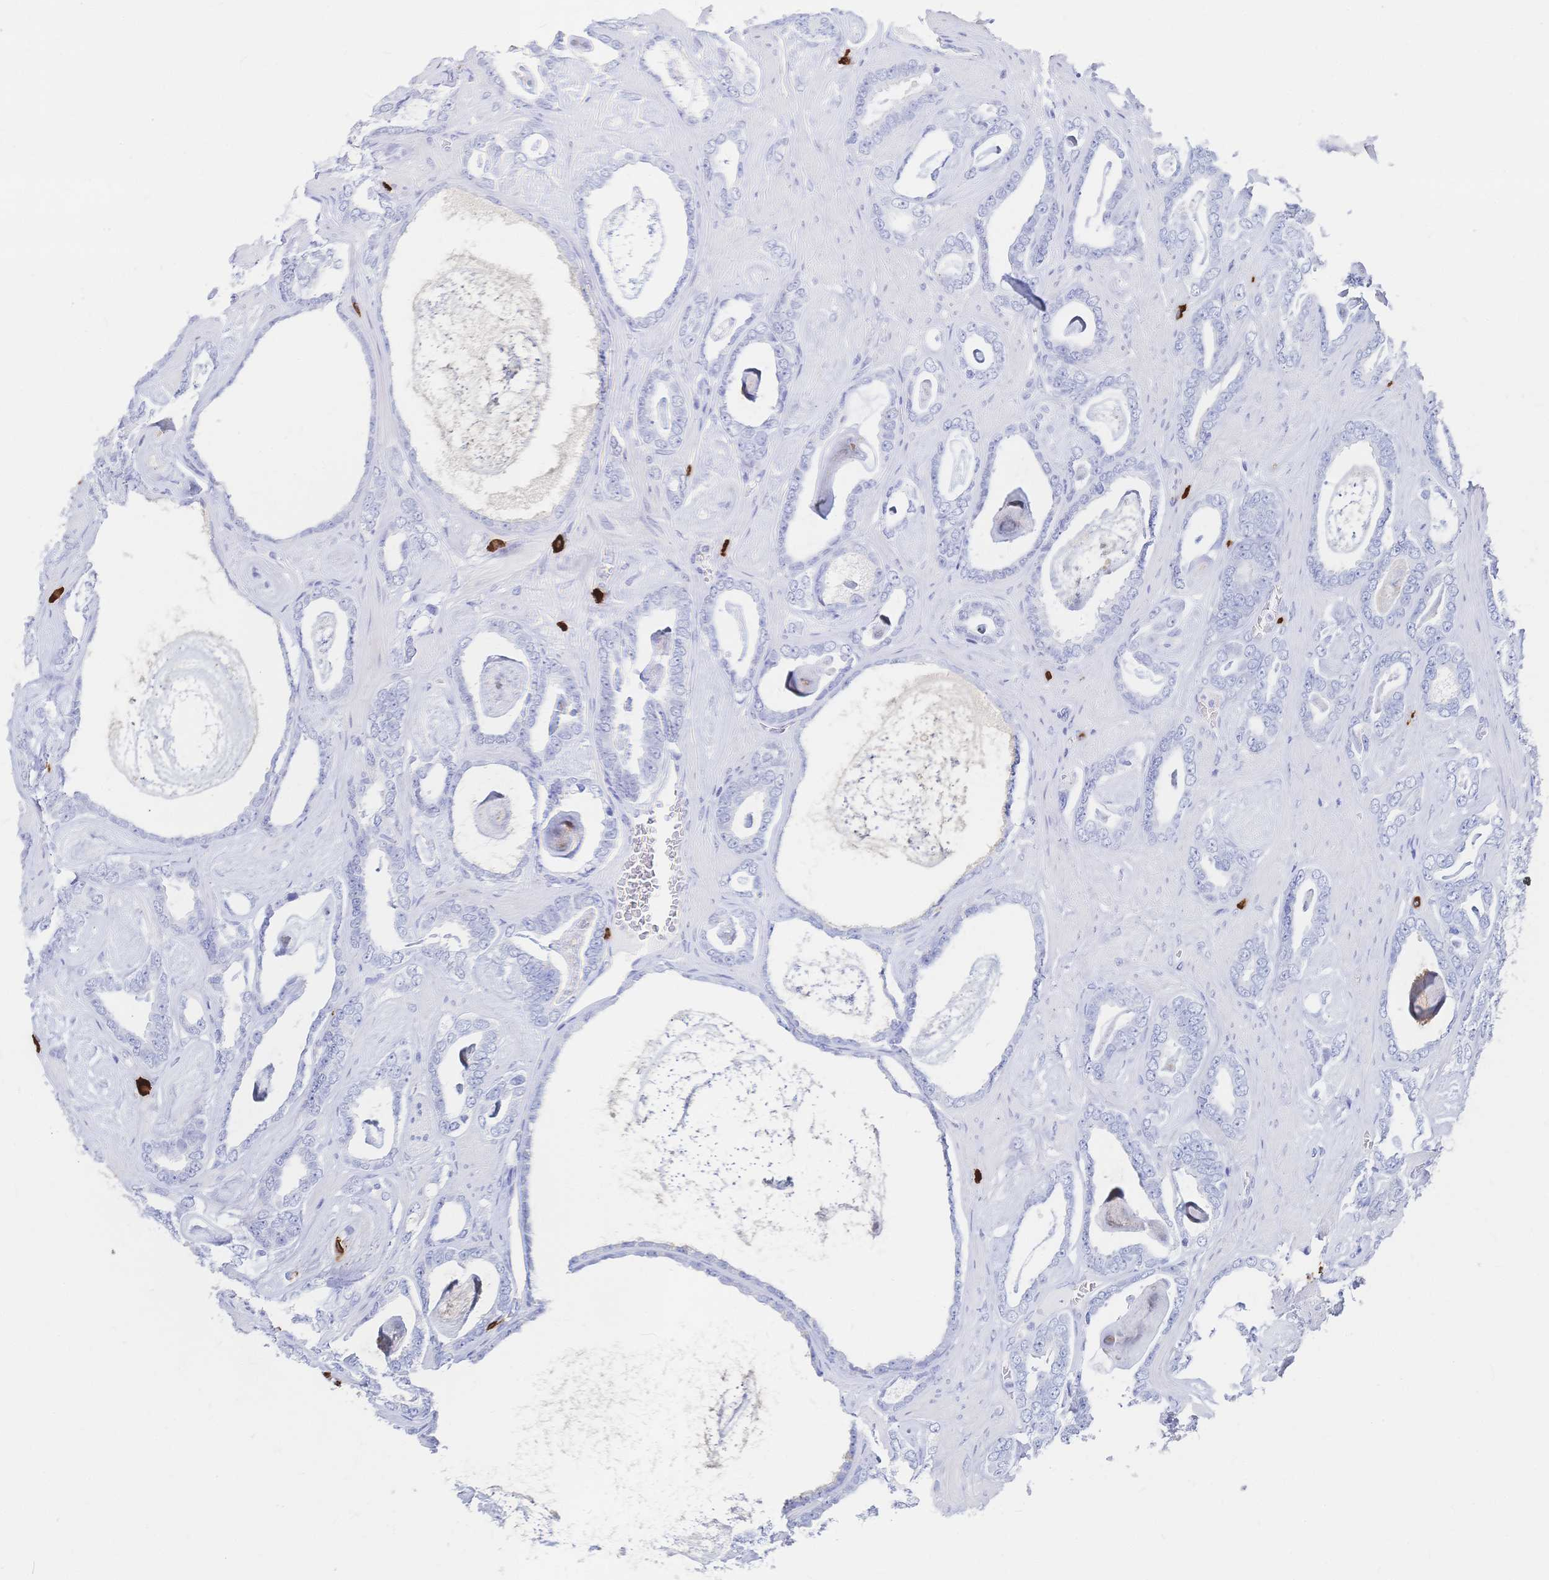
{"staining": {"intensity": "negative", "quantity": "none", "location": "none"}, "tissue": "prostate cancer", "cell_type": "Tumor cells", "image_type": "cancer", "snomed": [{"axis": "morphology", "description": "Adenocarcinoma, High grade"}, {"axis": "topography", "description": "Prostate"}], "caption": "Immunohistochemical staining of human prostate cancer displays no significant expression in tumor cells.", "gene": "IL2RB", "patient": {"sex": "male", "age": 63}}